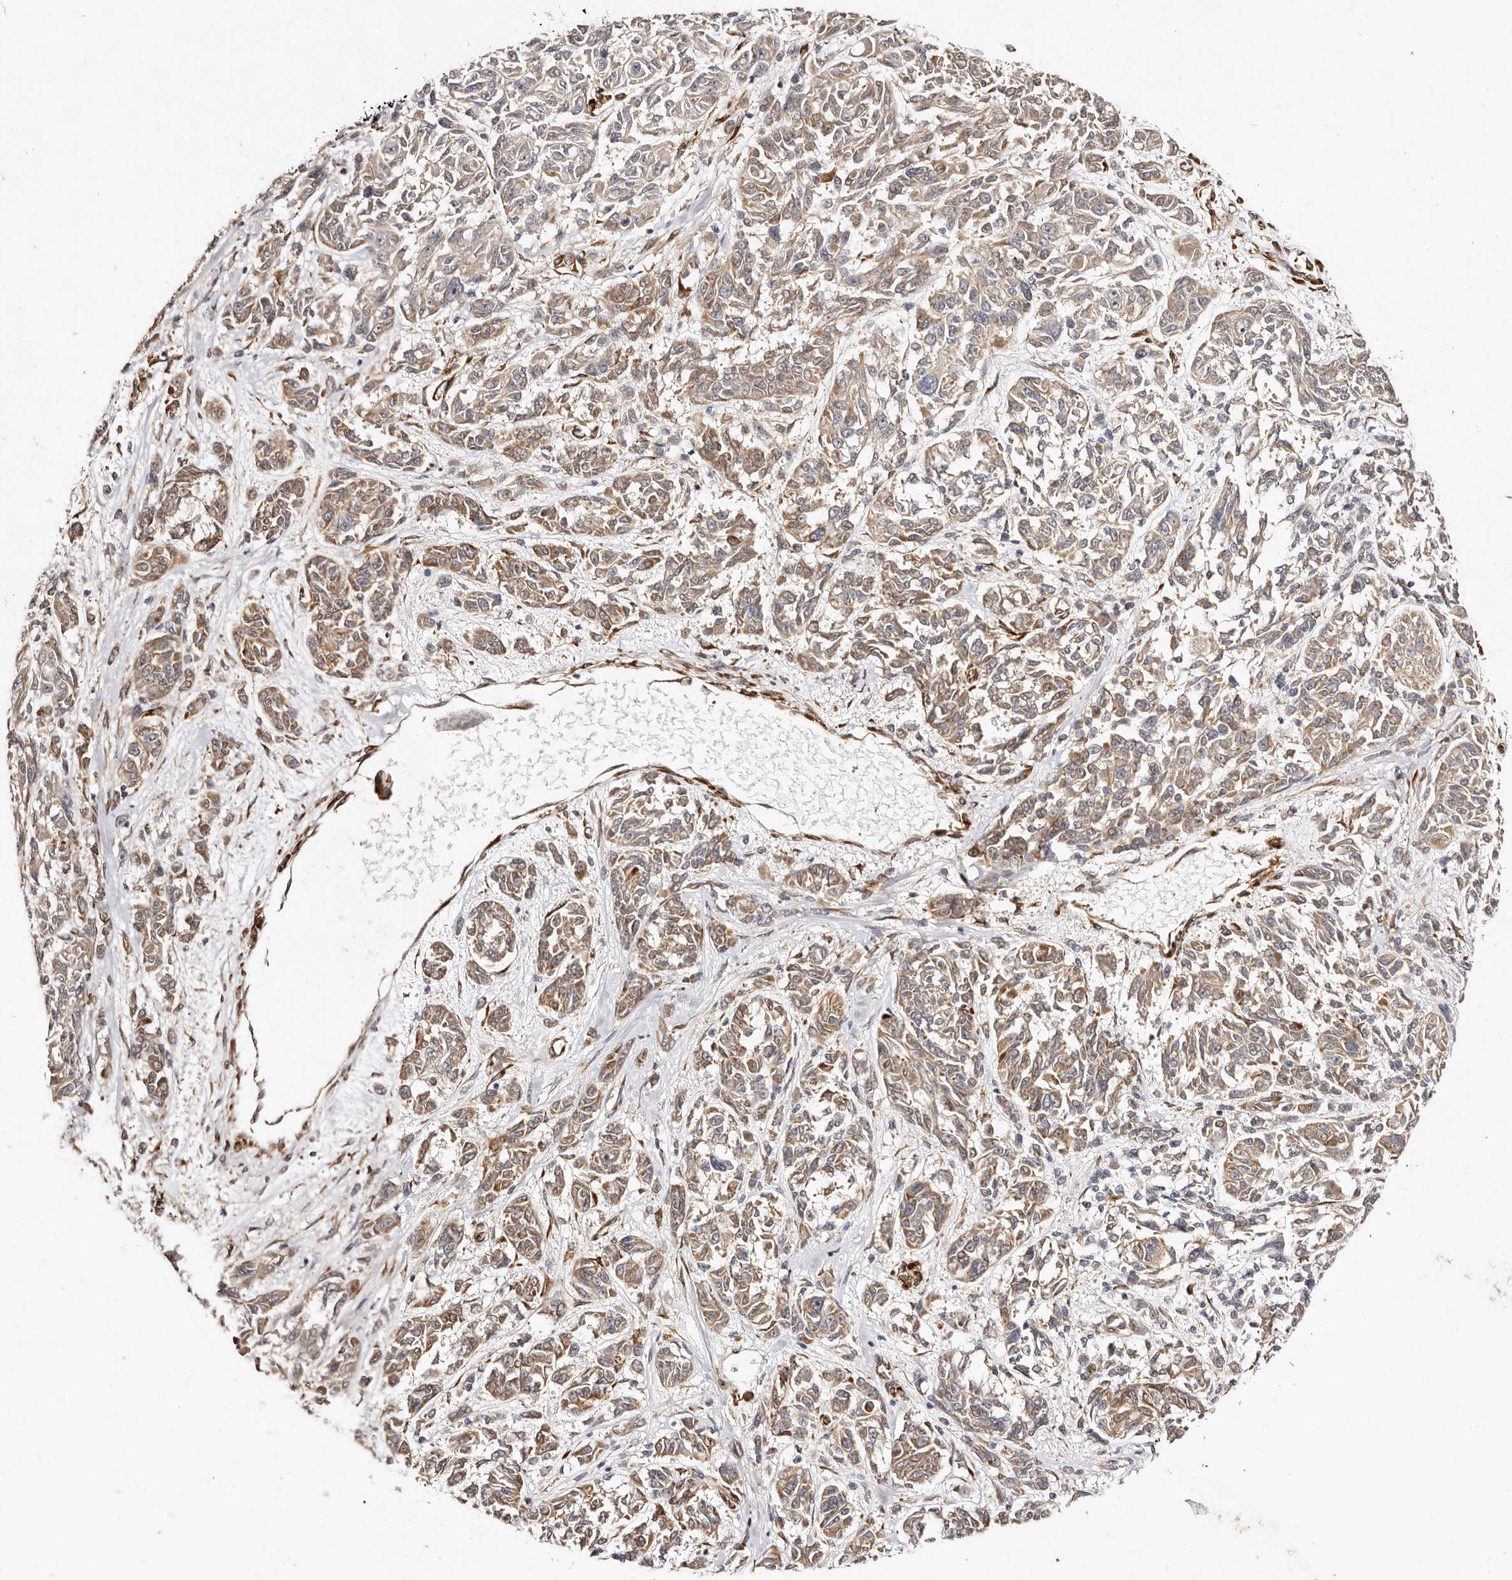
{"staining": {"intensity": "moderate", "quantity": ">75%", "location": "cytoplasmic/membranous"}, "tissue": "melanoma", "cell_type": "Tumor cells", "image_type": "cancer", "snomed": [{"axis": "morphology", "description": "Malignant melanoma, NOS"}, {"axis": "topography", "description": "Skin"}], "caption": "Malignant melanoma was stained to show a protein in brown. There is medium levels of moderate cytoplasmic/membranous positivity in approximately >75% of tumor cells.", "gene": "SERPINH1", "patient": {"sex": "male", "age": 53}}